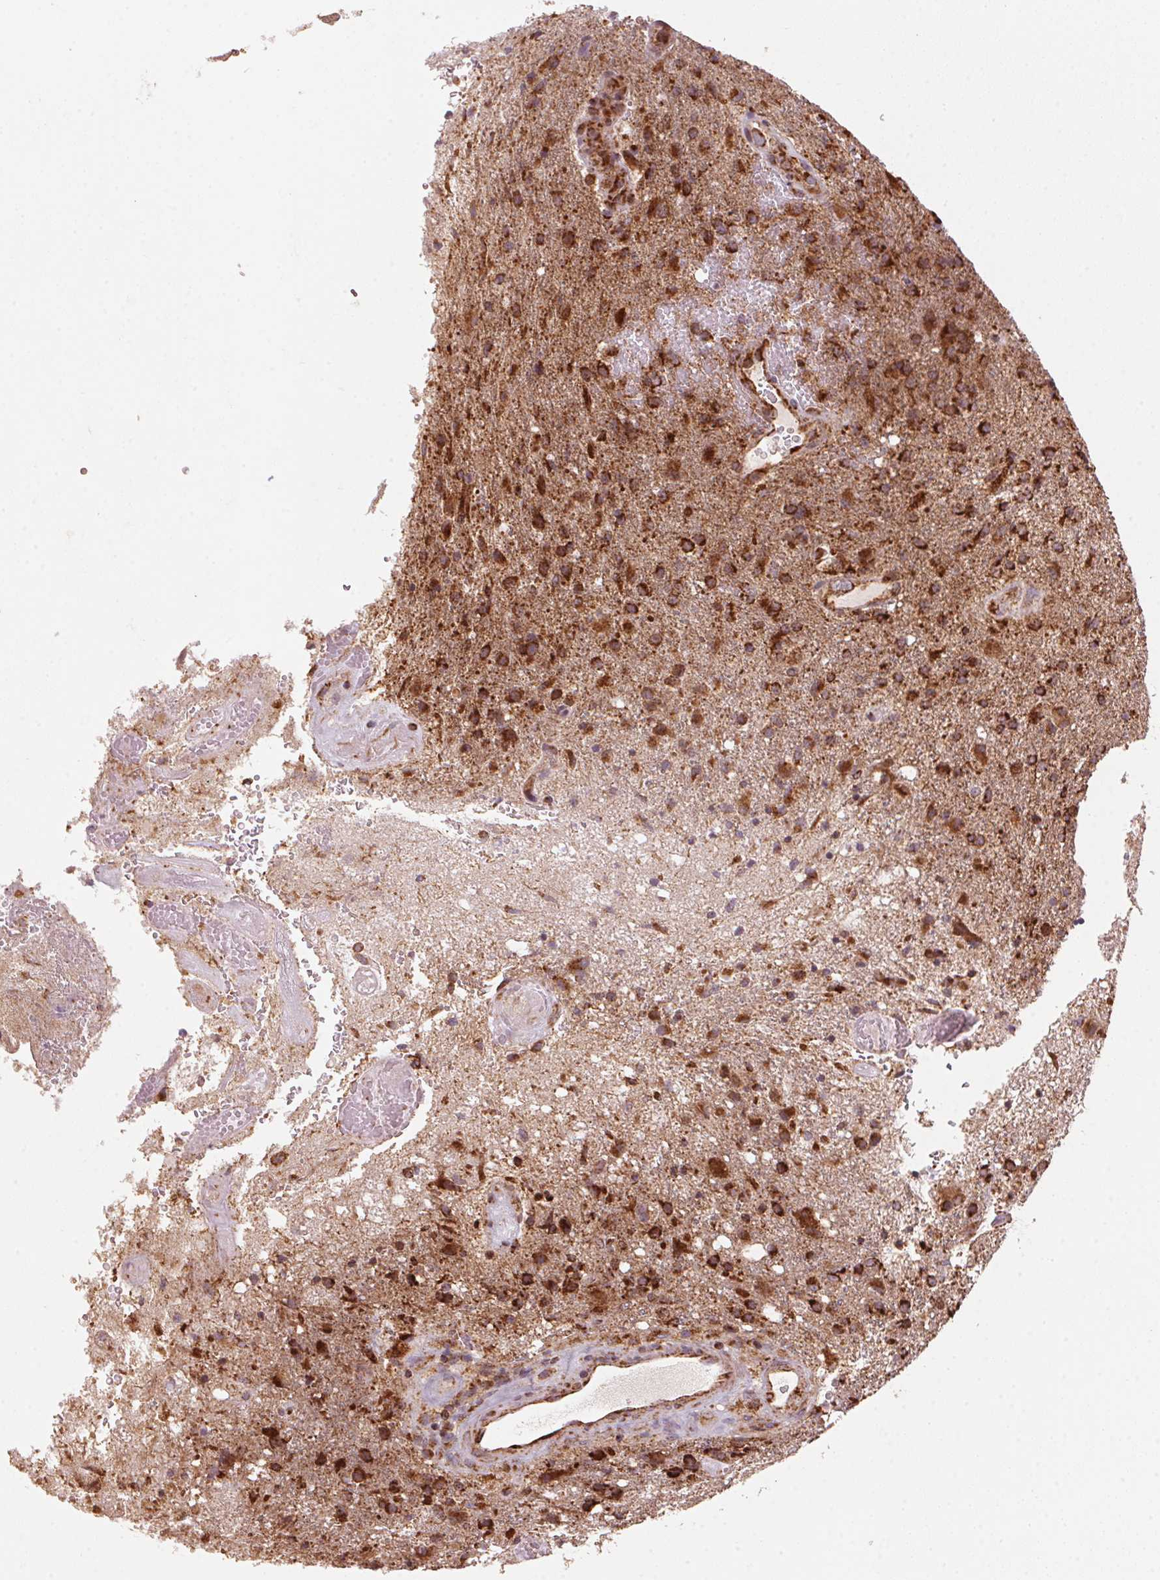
{"staining": {"intensity": "strong", "quantity": ">75%", "location": "cytoplasmic/membranous"}, "tissue": "glioma", "cell_type": "Tumor cells", "image_type": "cancer", "snomed": [{"axis": "morphology", "description": "Glioma, malignant, High grade"}, {"axis": "topography", "description": "Brain"}], "caption": "This image demonstrates immunohistochemistry (IHC) staining of glioma, with high strong cytoplasmic/membranous expression in about >75% of tumor cells.", "gene": "TOMM70", "patient": {"sex": "female", "age": 74}}